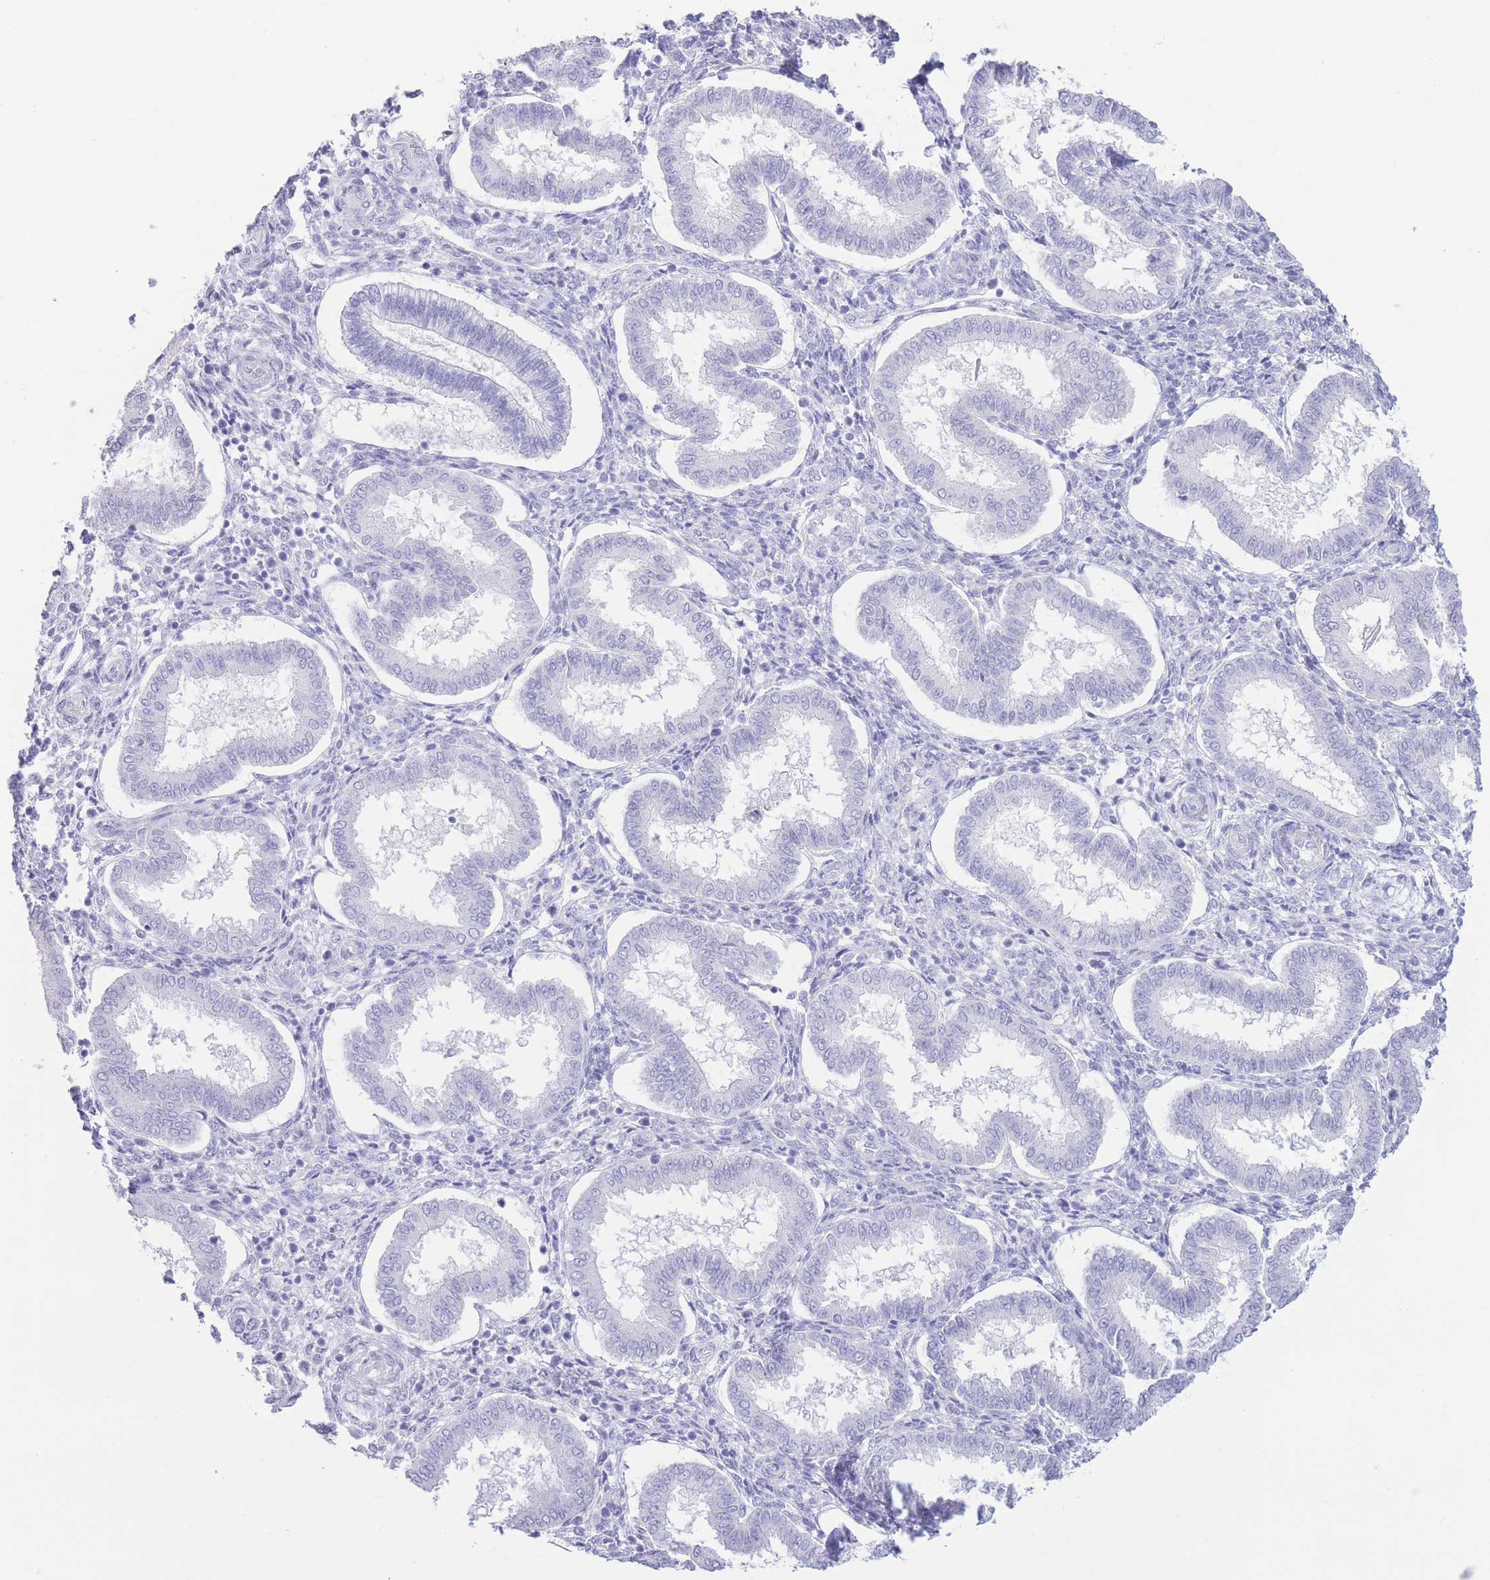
{"staining": {"intensity": "negative", "quantity": "none", "location": "none"}, "tissue": "endometrium", "cell_type": "Cells in endometrial stroma", "image_type": "normal", "snomed": [{"axis": "morphology", "description": "Normal tissue, NOS"}, {"axis": "topography", "description": "Endometrium"}], "caption": "Cells in endometrial stroma show no significant positivity in unremarkable endometrium. (DAB (3,3'-diaminobenzidine) immunohistochemistry with hematoxylin counter stain).", "gene": "PKLR", "patient": {"sex": "female", "age": 24}}